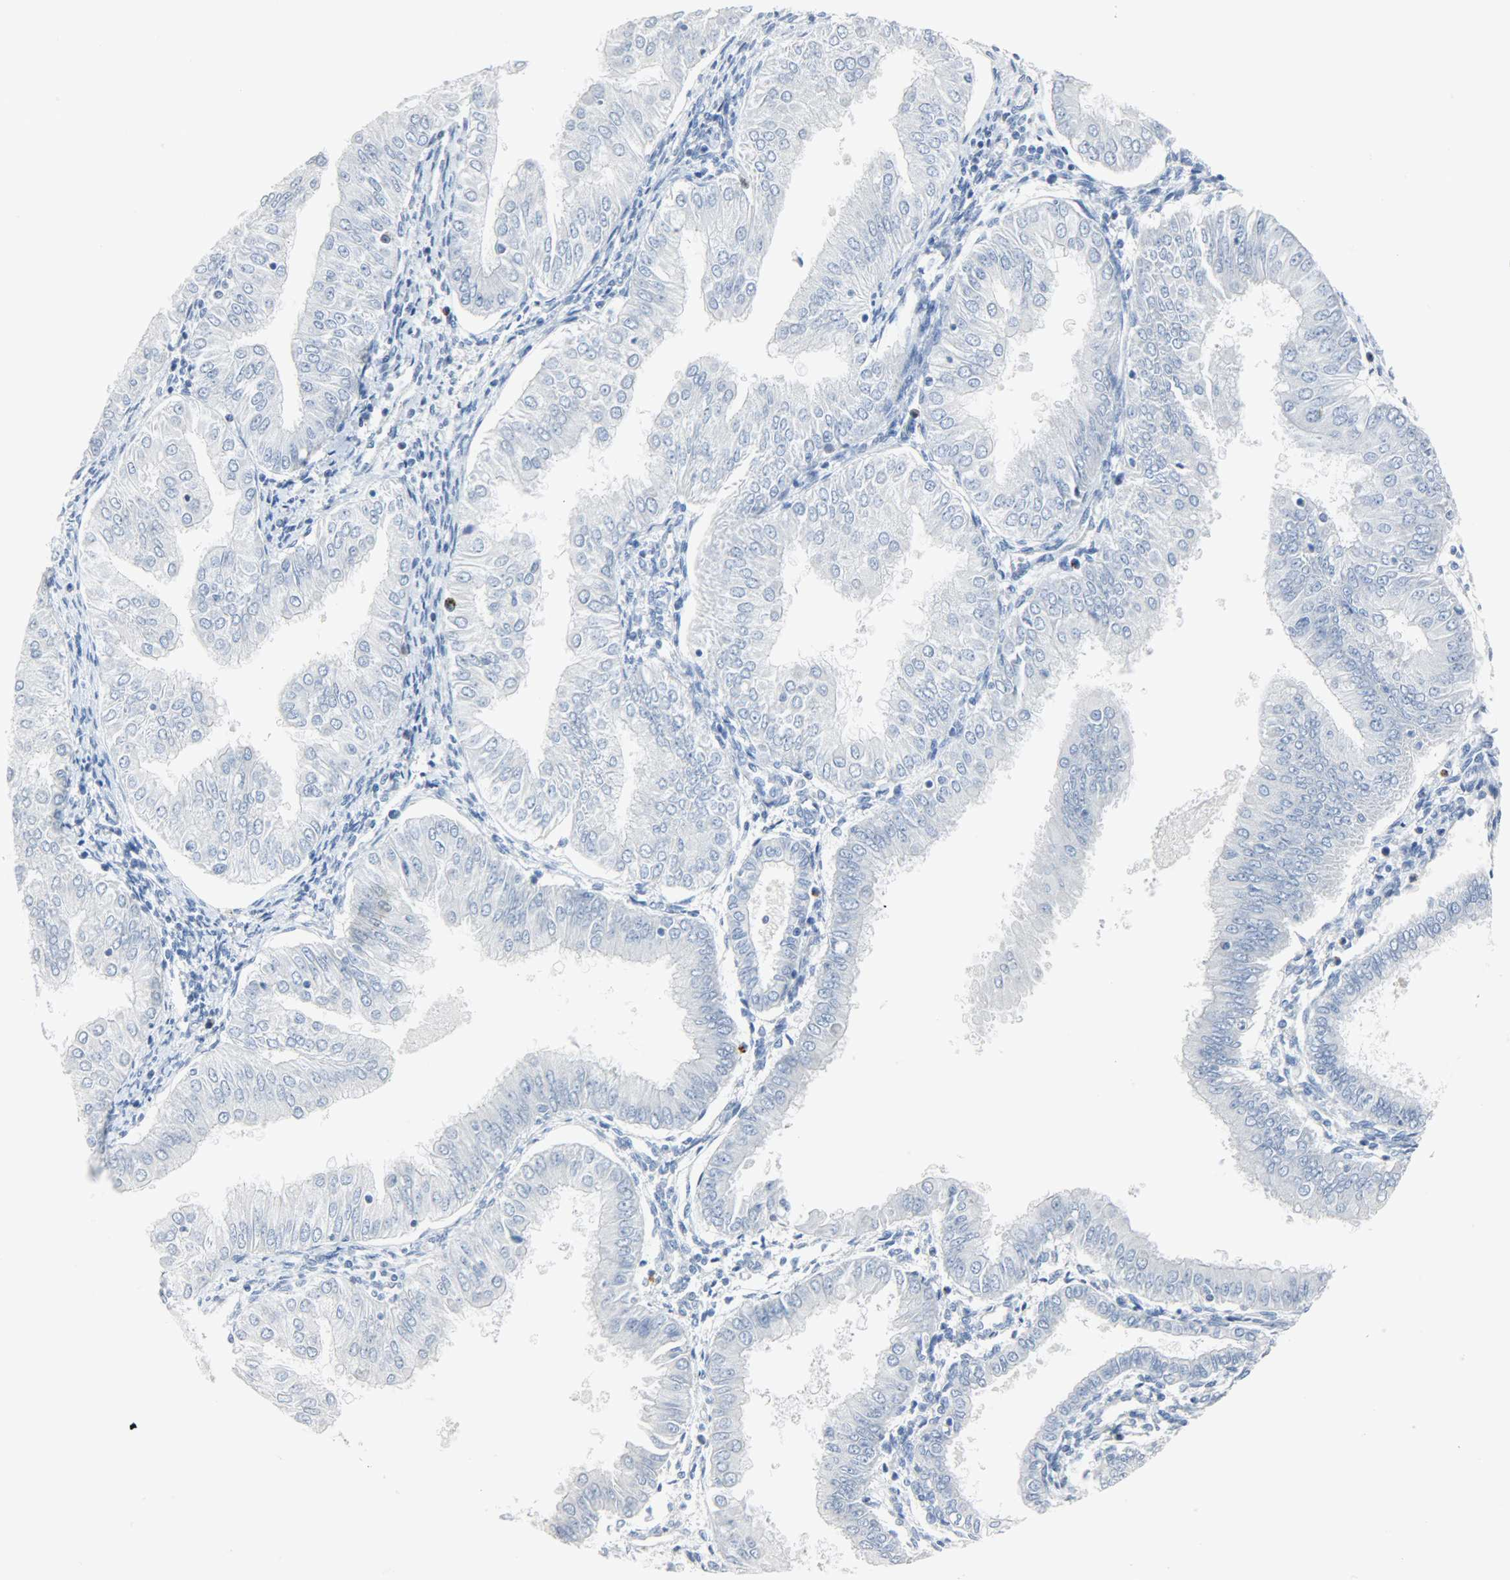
{"staining": {"intensity": "negative", "quantity": "none", "location": "none"}, "tissue": "endometrial cancer", "cell_type": "Tumor cells", "image_type": "cancer", "snomed": [{"axis": "morphology", "description": "Adenocarcinoma, NOS"}, {"axis": "topography", "description": "Endometrium"}], "caption": "Tumor cells are negative for brown protein staining in endometrial adenocarcinoma.", "gene": "CA3", "patient": {"sex": "female", "age": 53}}